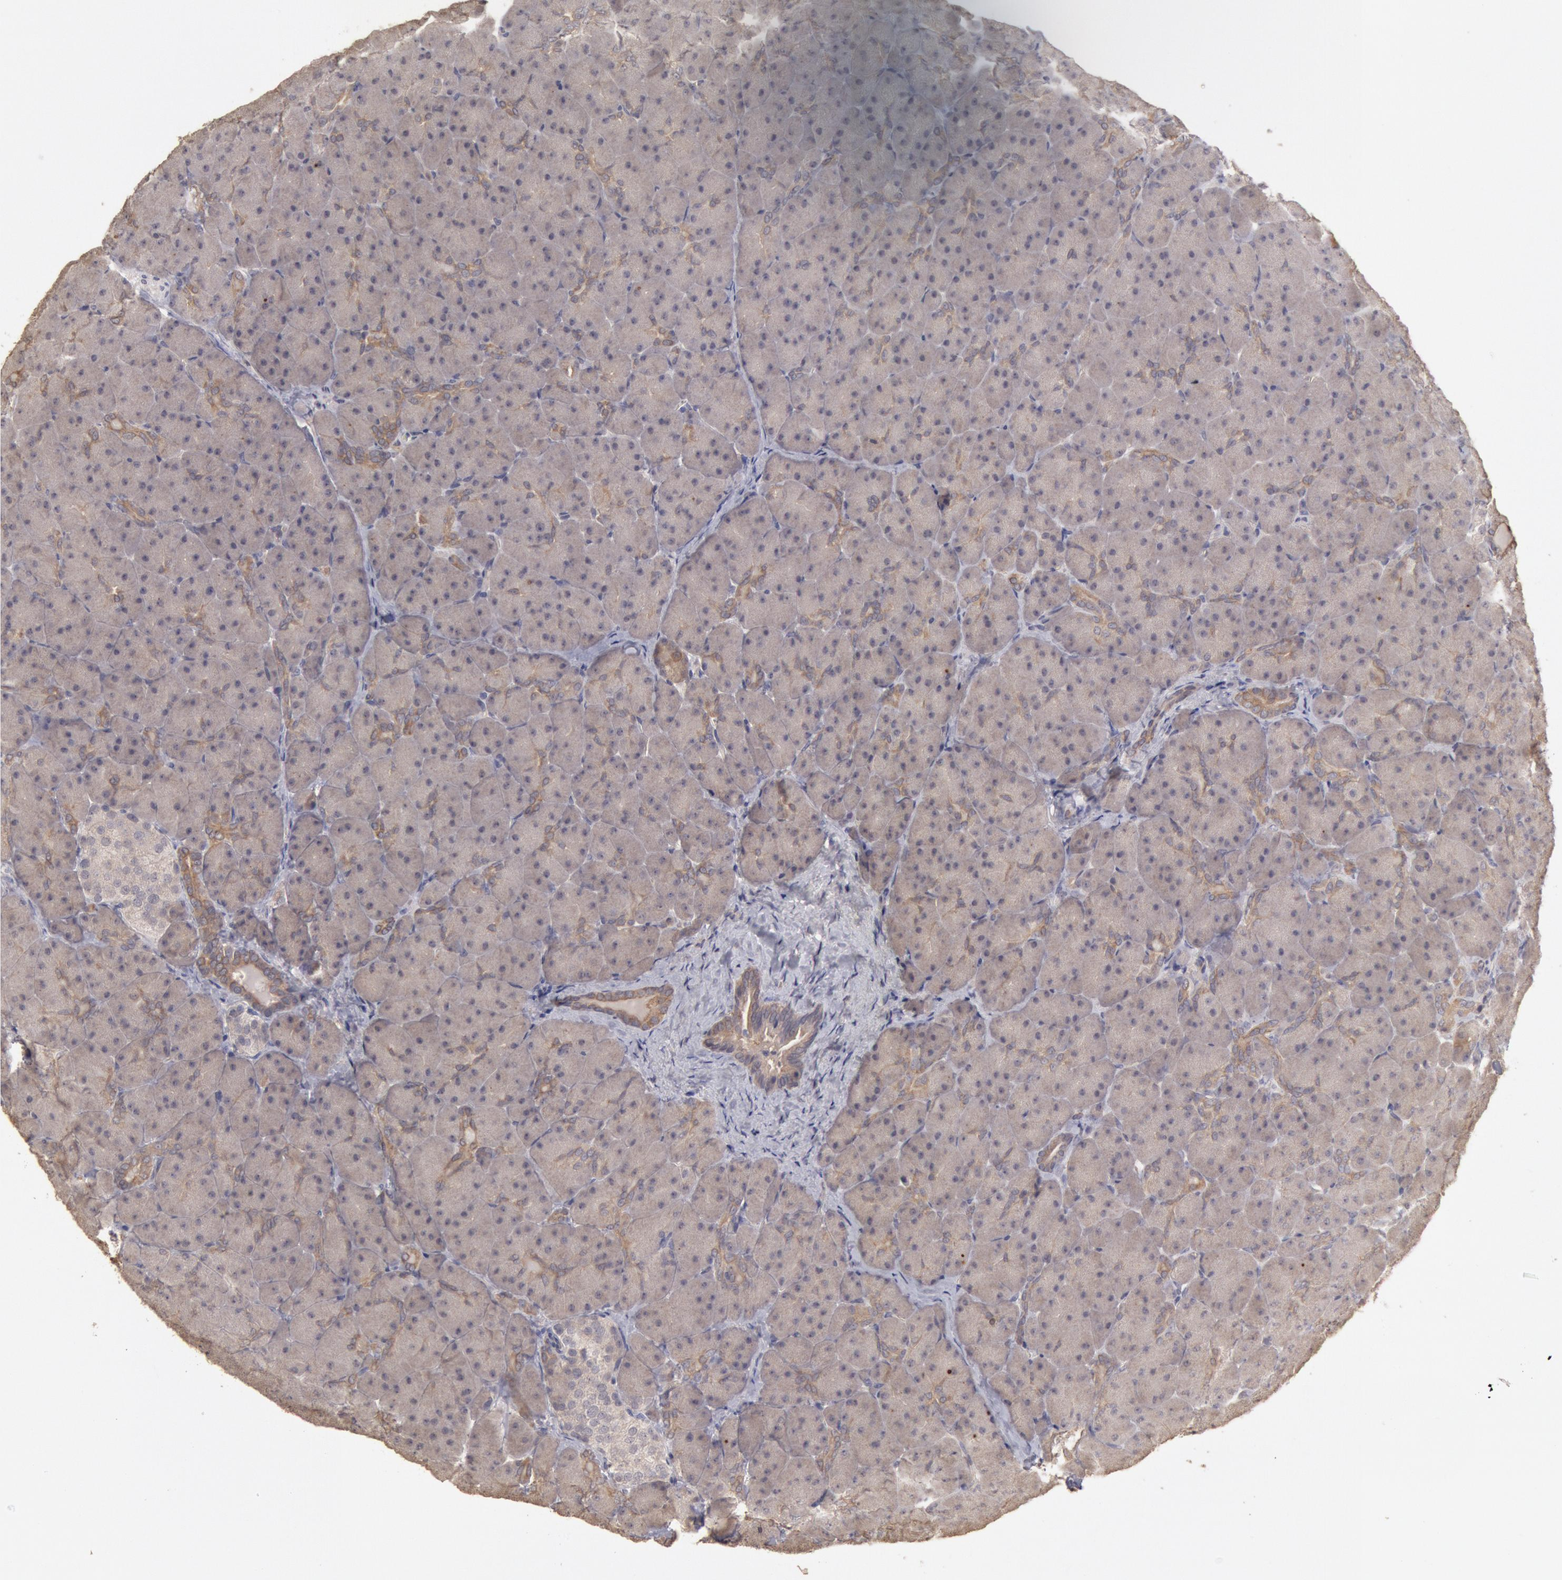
{"staining": {"intensity": "weak", "quantity": ">75%", "location": "cytoplasmic/membranous"}, "tissue": "pancreas", "cell_type": "Exocrine glandular cells", "image_type": "normal", "snomed": [{"axis": "morphology", "description": "Normal tissue, NOS"}, {"axis": "topography", "description": "Pancreas"}], "caption": "This is a histology image of immunohistochemistry (IHC) staining of unremarkable pancreas, which shows weak positivity in the cytoplasmic/membranous of exocrine glandular cells.", "gene": "ZFP36L1", "patient": {"sex": "male", "age": 66}}